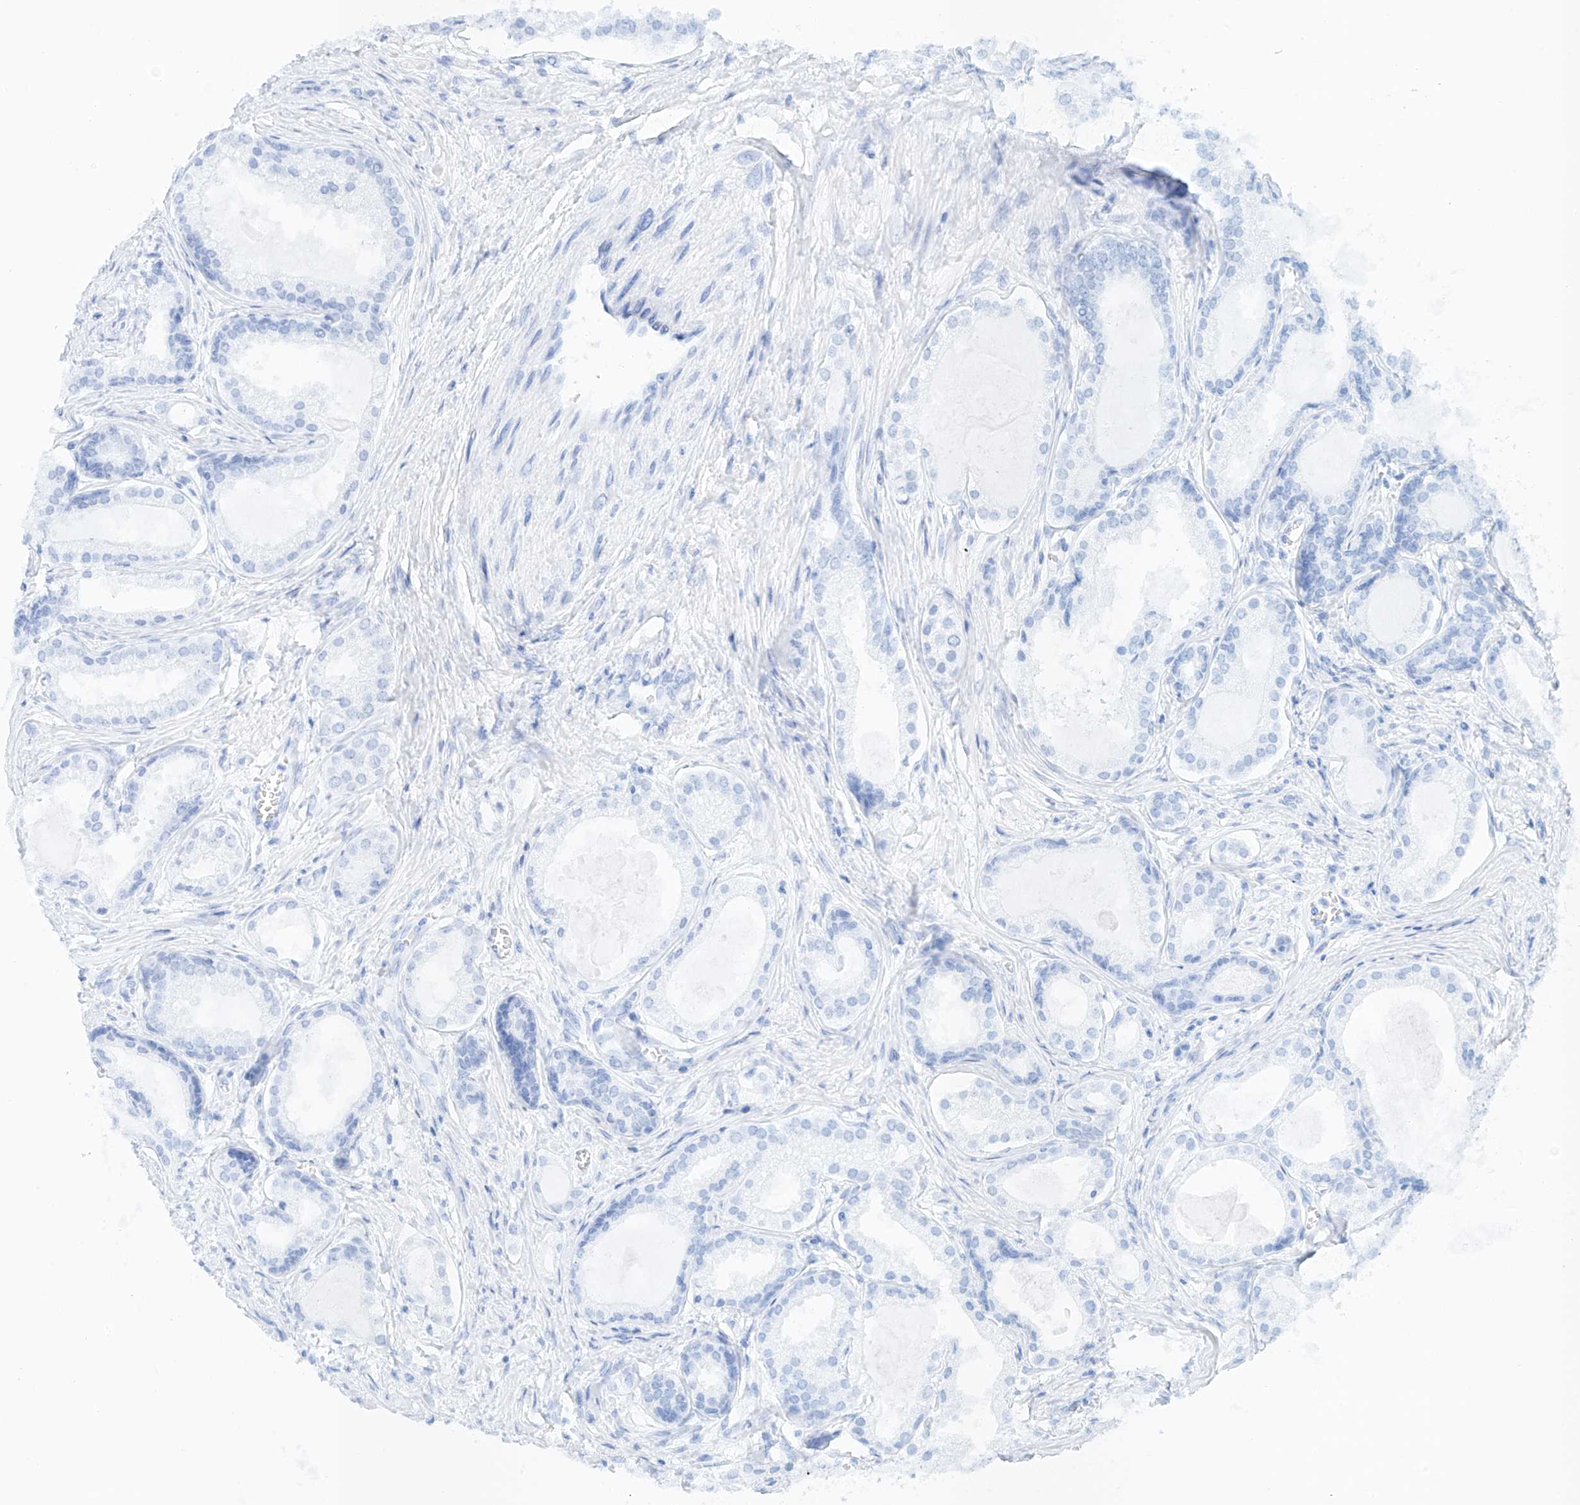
{"staining": {"intensity": "negative", "quantity": "none", "location": "none"}, "tissue": "prostate cancer", "cell_type": "Tumor cells", "image_type": "cancer", "snomed": [{"axis": "morphology", "description": "Adenocarcinoma, High grade"}, {"axis": "topography", "description": "Prostate"}], "caption": "IHC micrograph of neoplastic tissue: human prostate cancer (high-grade adenocarcinoma) stained with DAB exhibits no significant protein staining in tumor cells.", "gene": "AJM1", "patient": {"sex": "male", "age": 68}}